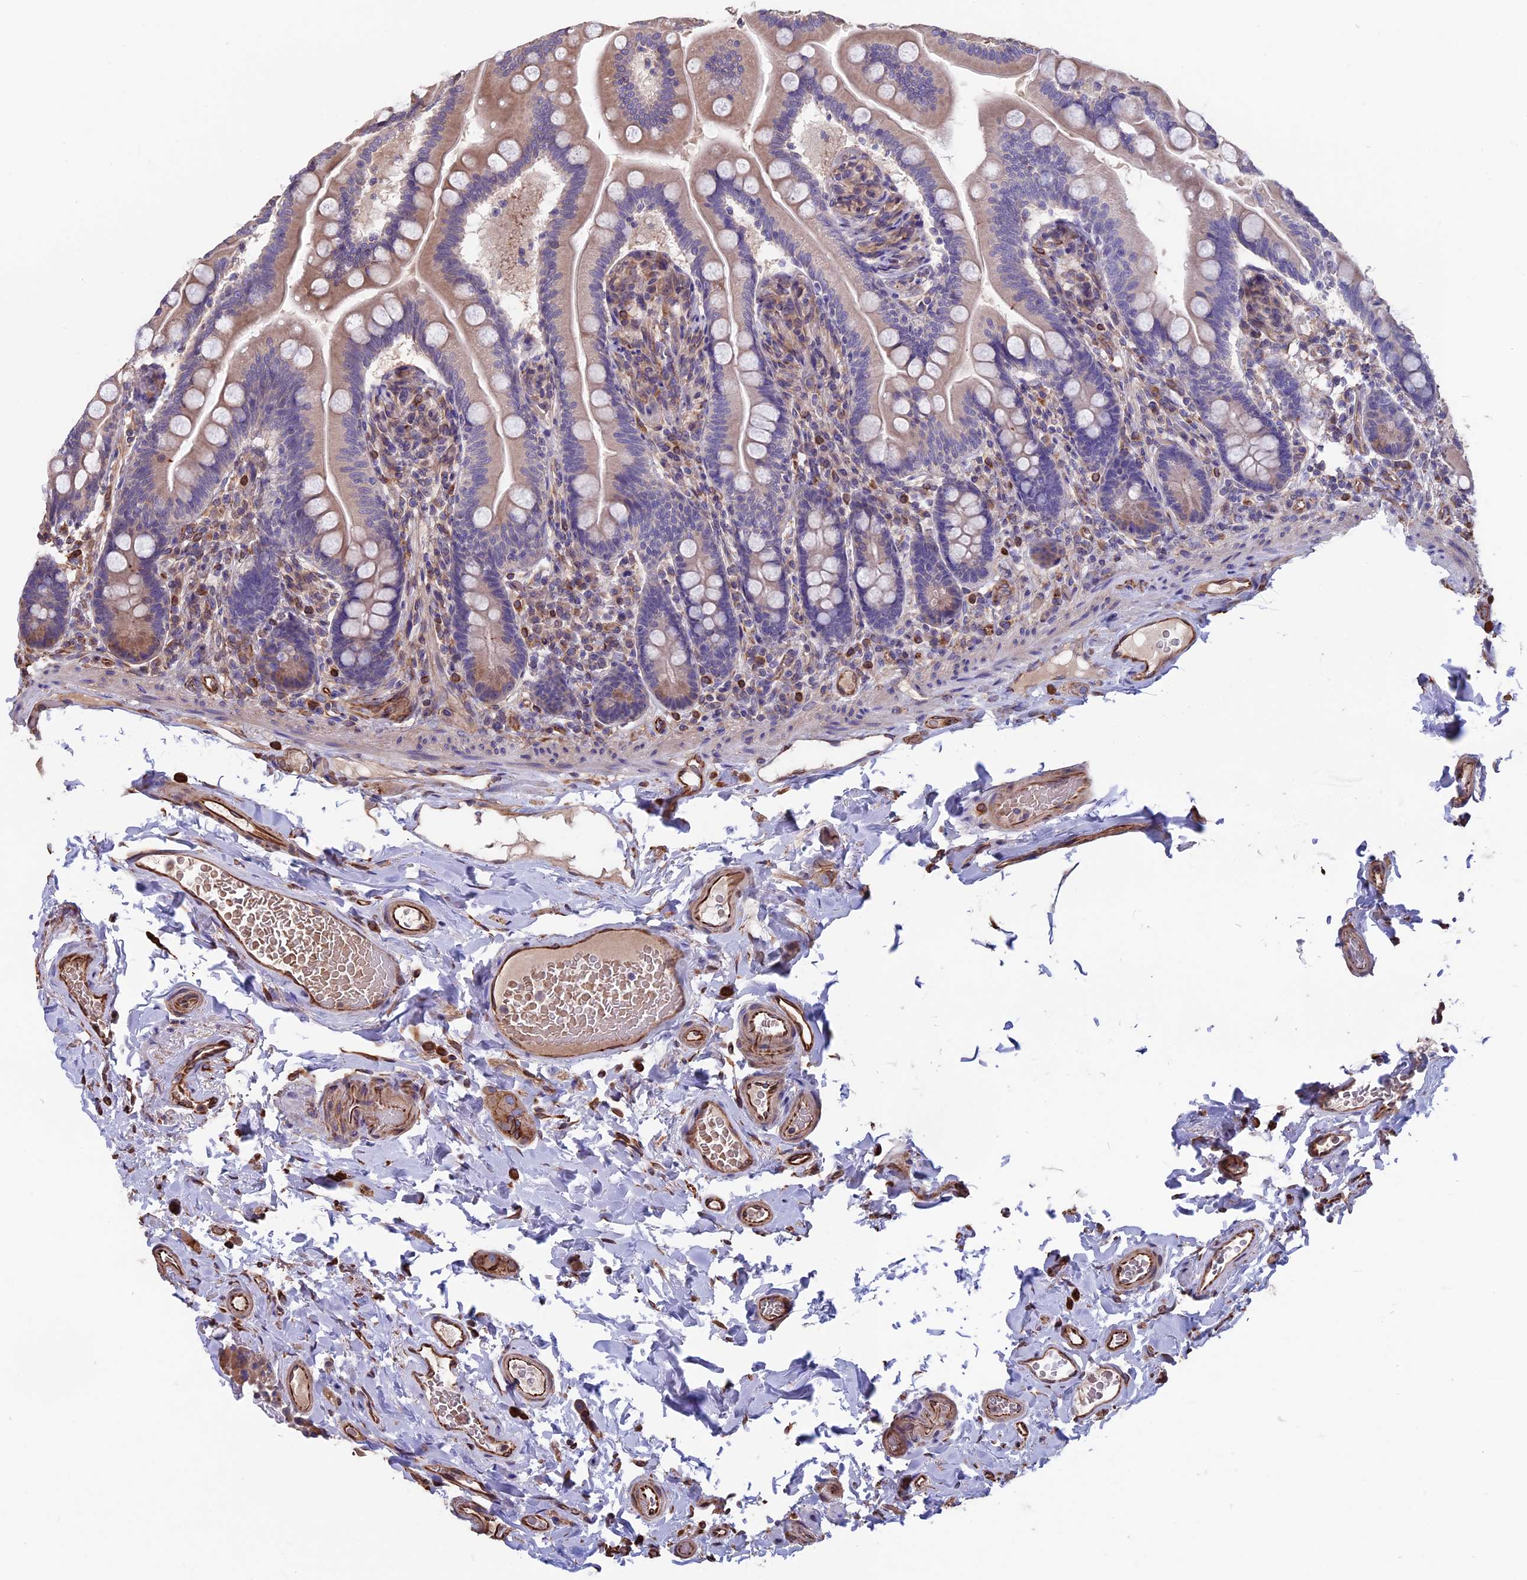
{"staining": {"intensity": "weak", "quantity": "25%-75%", "location": "cytoplasmic/membranous"}, "tissue": "small intestine", "cell_type": "Glandular cells", "image_type": "normal", "snomed": [{"axis": "morphology", "description": "Normal tissue, NOS"}, {"axis": "topography", "description": "Small intestine"}], "caption": "IHC photomicrograph of normal small intestine: human small intestine stained using immunohistochemistry displays low levels of weak protein expression localized specifically in the cytoplasmic/membranous of glandular cells, appearing as a cytoplasmic/membranous brown color.", "gene": "SEH1L", "patient": {"sex": "female", "age": 64}}